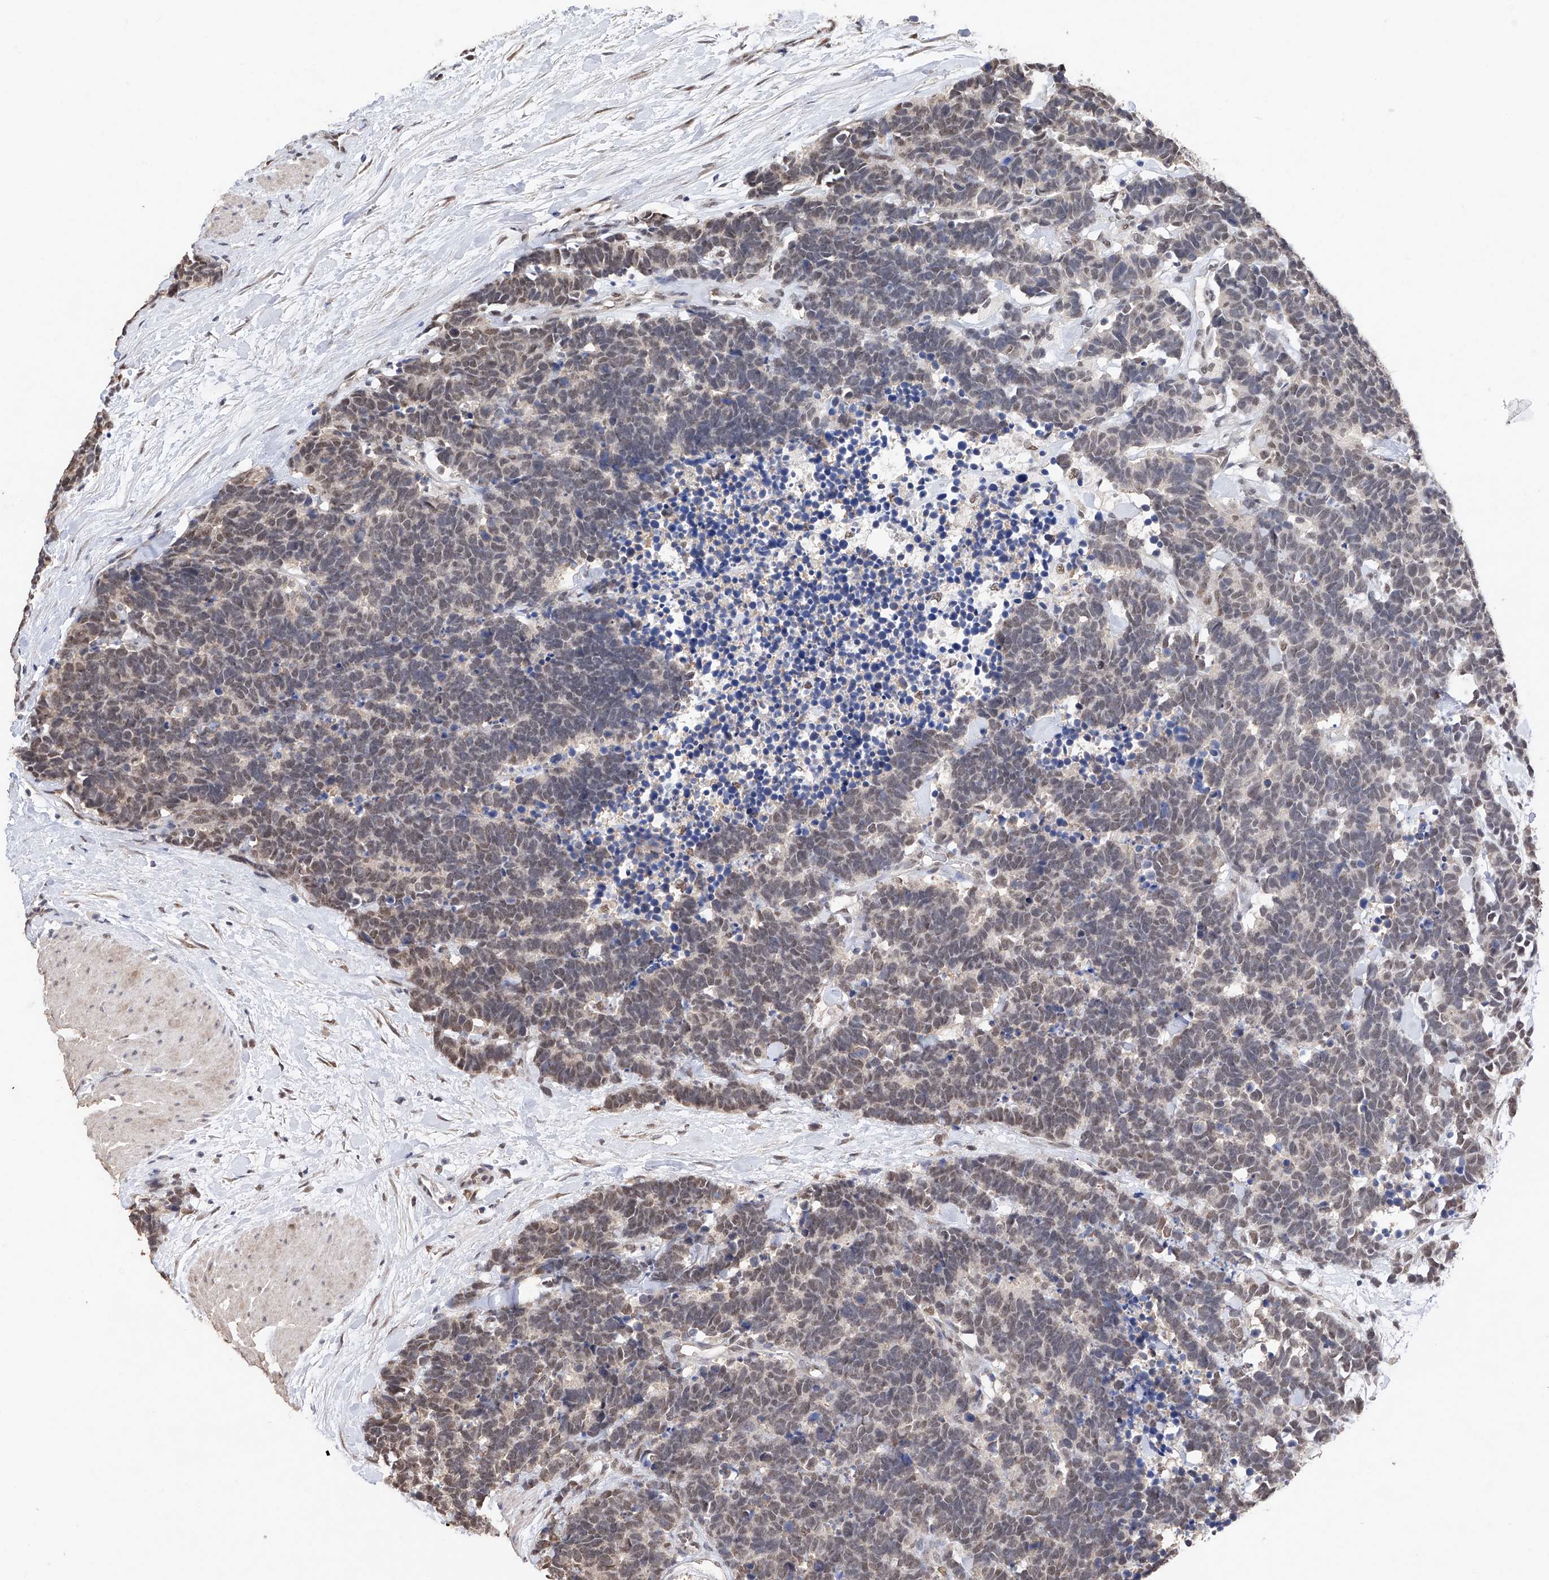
{"staining": {"intensity": "weak", "quantity": "25%-75%", "location": "nuclear"}, "tissue": "carcinoid", "cell_type": "Tumor cells", "image_type": "cancer", "snomed": [{"axis": "morphology", "description": "Carcinoma, NOS"}, {"axis": "morphology", "description": "Carcinoid, malignant, NOS"}, {"axis": "topography", "description": "Urinary bladder"}], "caption": "This photomicrograph shows carcinoma stained with immunohistochemistry (IHC) to label a protein in brown. The nuclear of tumor cells show weak positivity for the protein. Nuclei are counter-stained blue.", "gene": "DMAP1", "patient": {"sex": "male", "age": 57}}